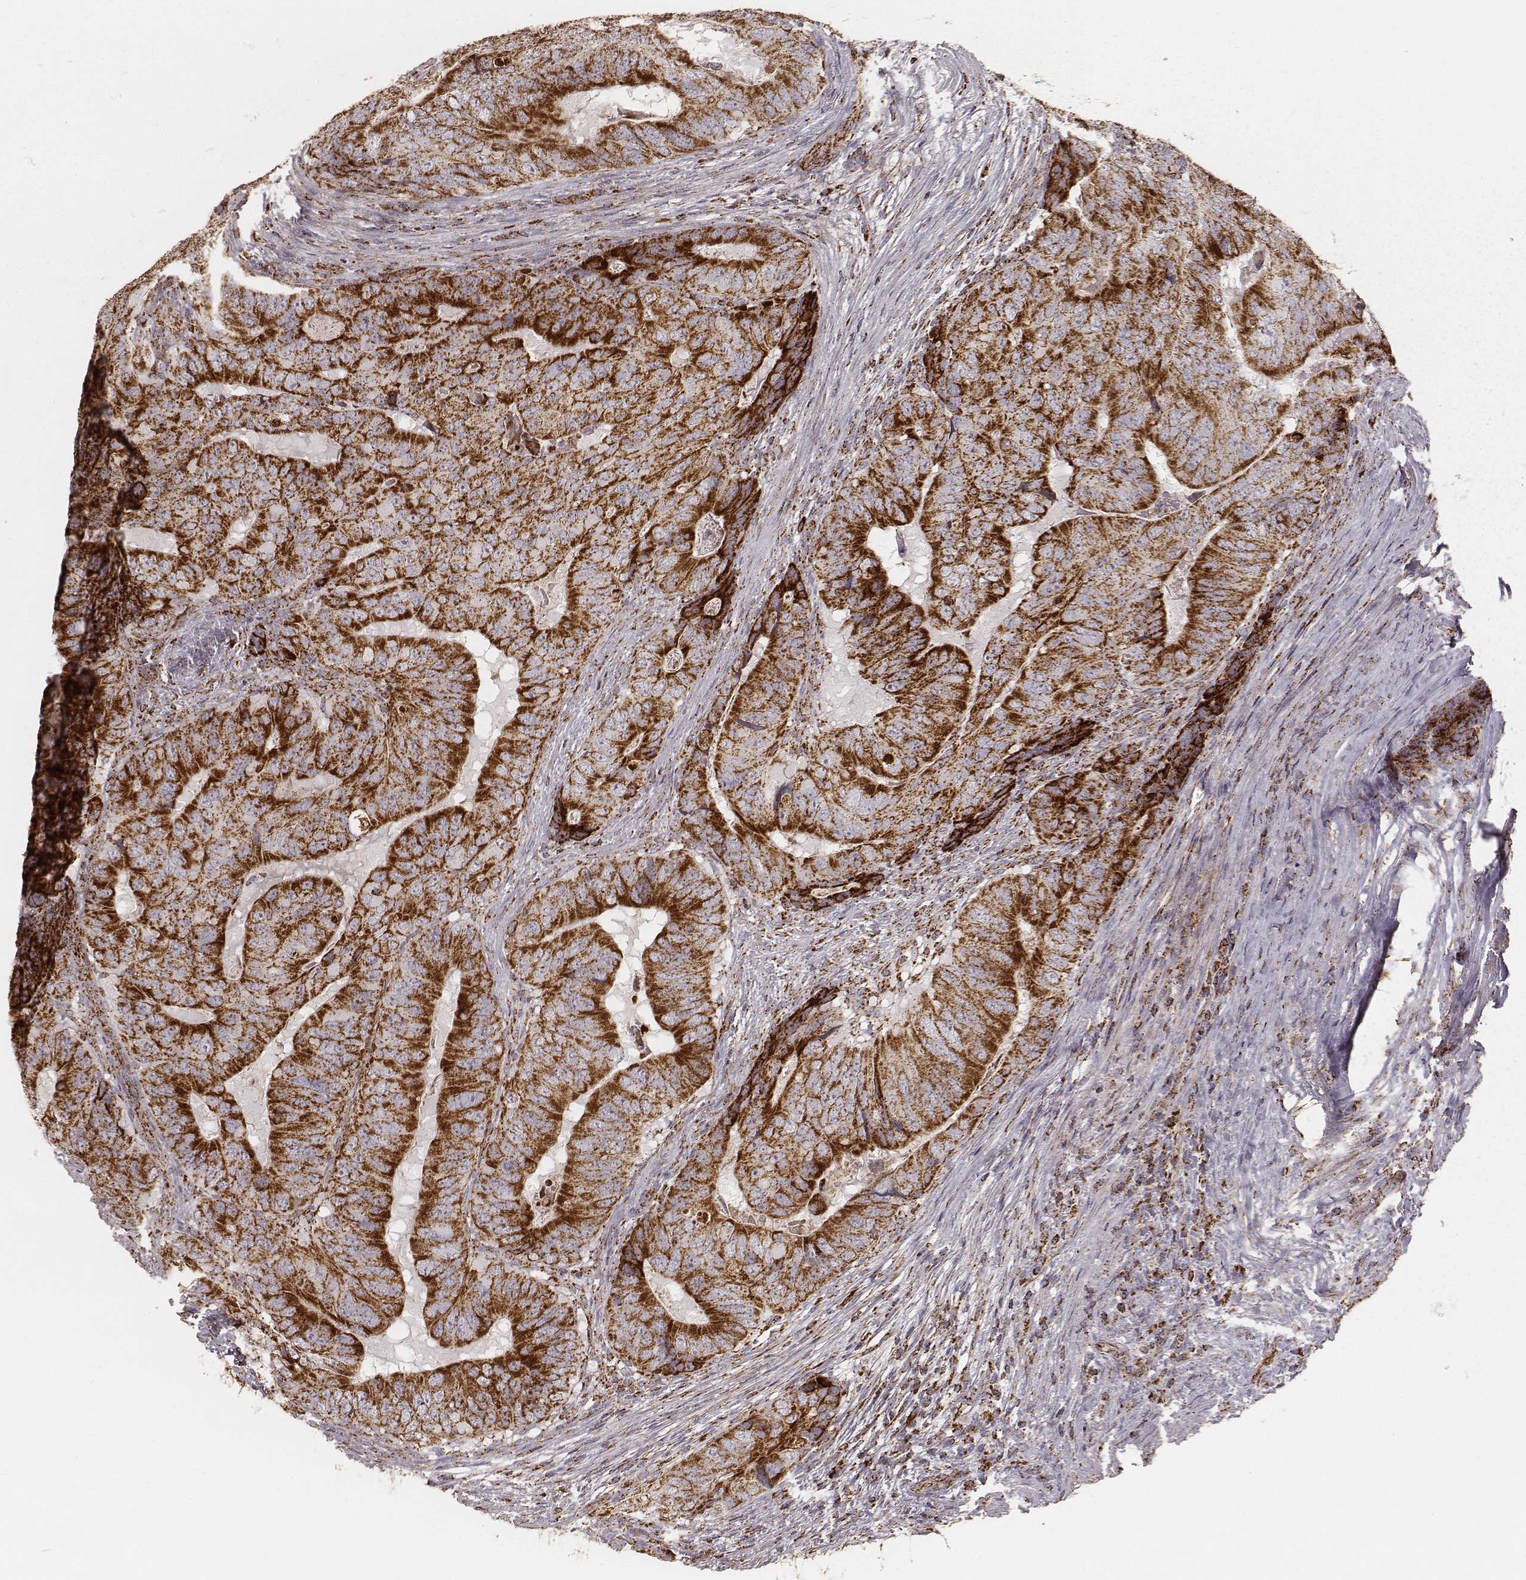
{"staining": {"intensity": "strong", "quantity": ">75%", "location": "cytoplasmic/membranous"}, "tissue": "colorectal cancer", "cell_type": "Tumor cells", "image_type": "cancer", "snomed": [{"axis": "morphology", "description": "Adenocarcinoma, NOS"}, {"axis": "topography", "description": "Colon"}], "caption": "This is an image of immunohistochemistry (IHC) staining of colorectal cancer (adenocarcinoma), which shows strong expression in the cytoplasmic/membranous of tumor cells.", "gene": "CS", "patient": {"sex": "male", "age": 79}}